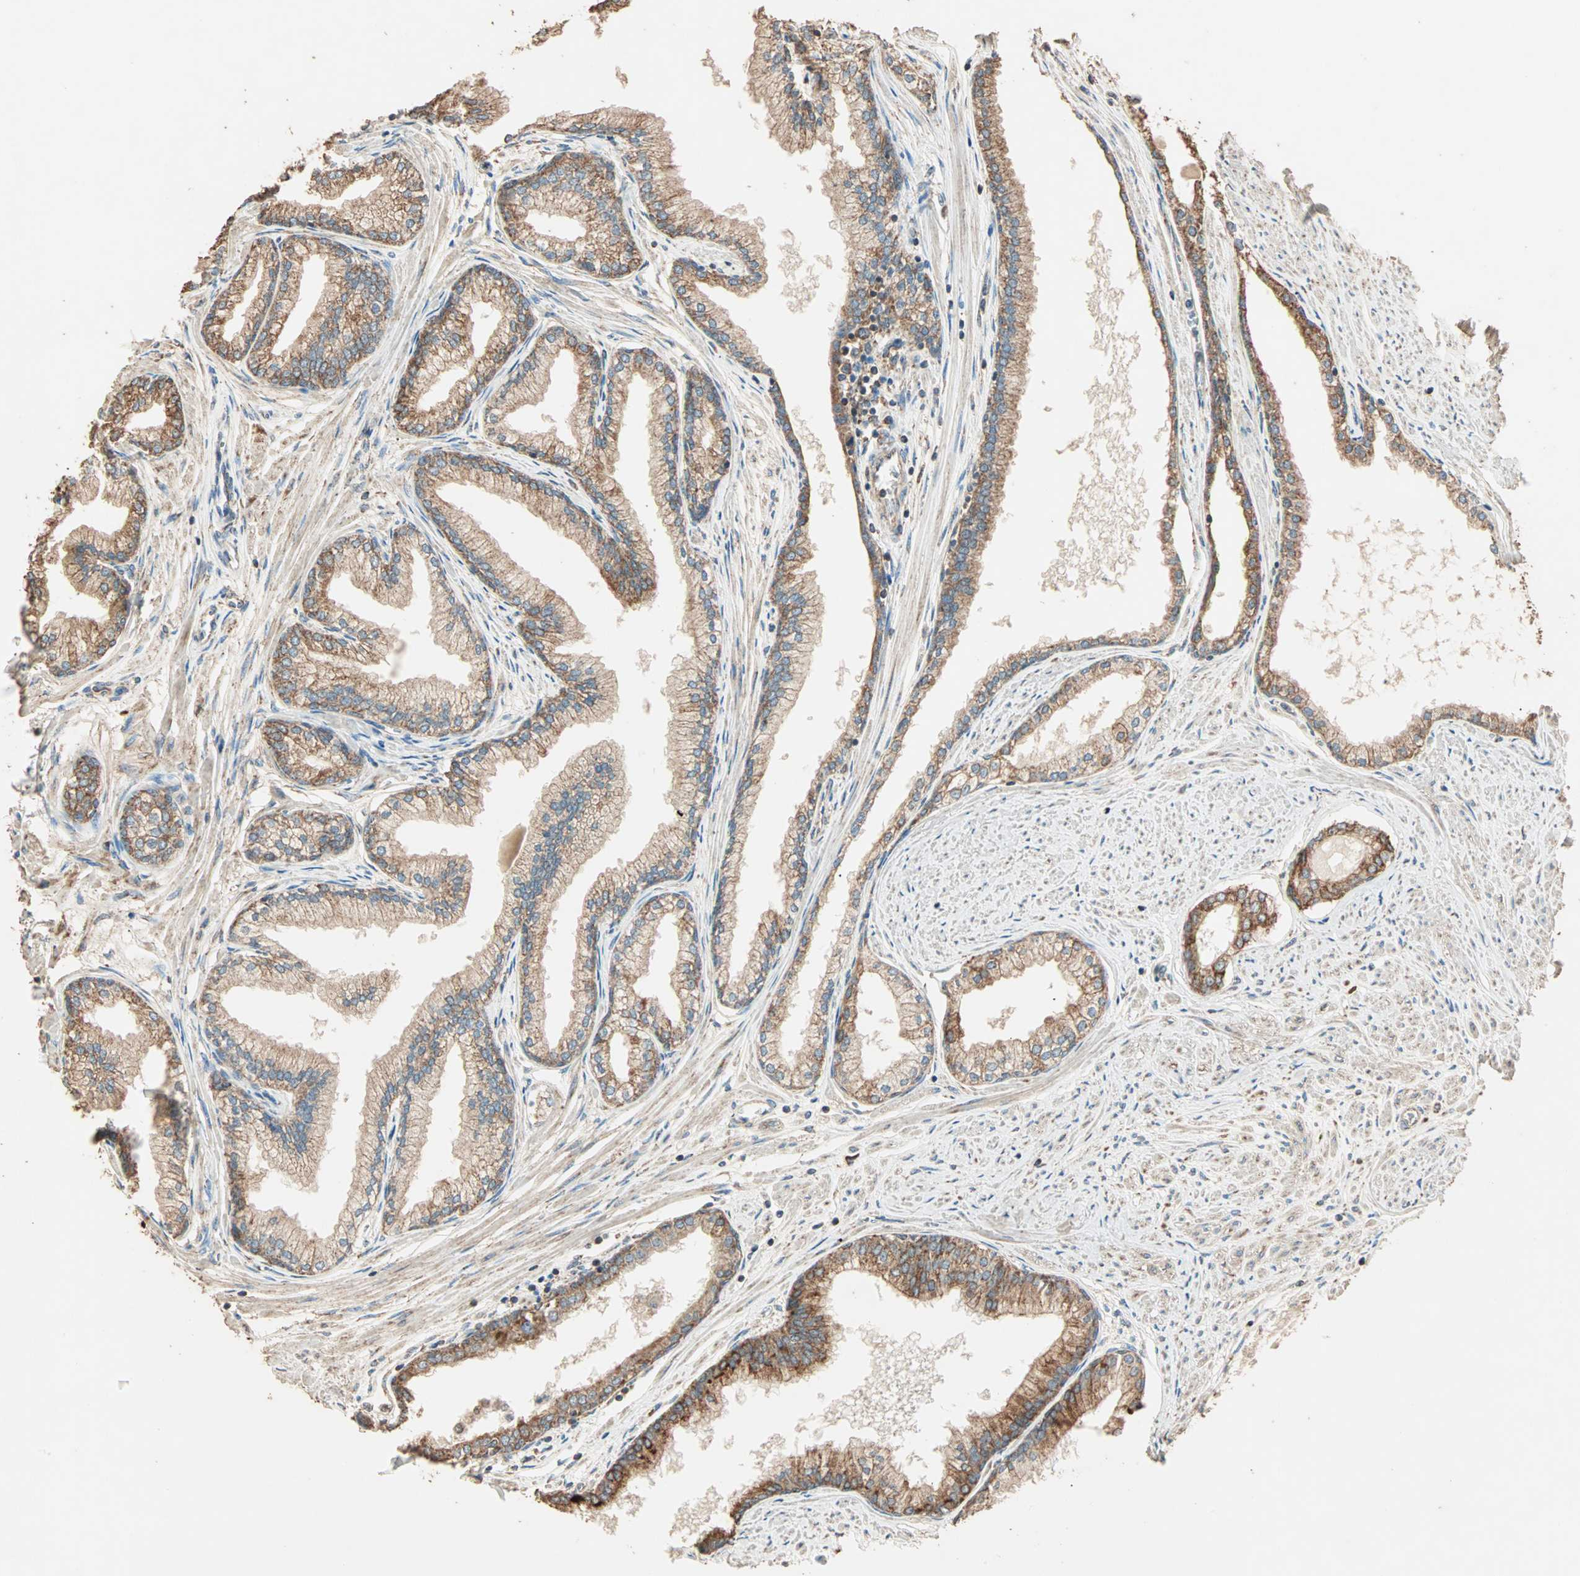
{"staining": {"intensity": "strong", "quantity": ">75%", "location": "cytoplasmic/membranous"}, "tissue": "prostate", "cell_type": "Glandular cells", "image_type": "normal", "snomed": [{"axis": "morphology", "description": "Normal tissue, NOS"}, {"axis": "topography", "description": "Prostate"}], "caption": "This micrograph demonstrates benign prostate stained with IHC to label a protein in brown. The cytoplasmic/membranous of glandular cells show strong positivity for the protein. Nuclei are counter-stained blue.", "gene": "EIF4G2", "patient": {"sex": "male", "age": 64}}